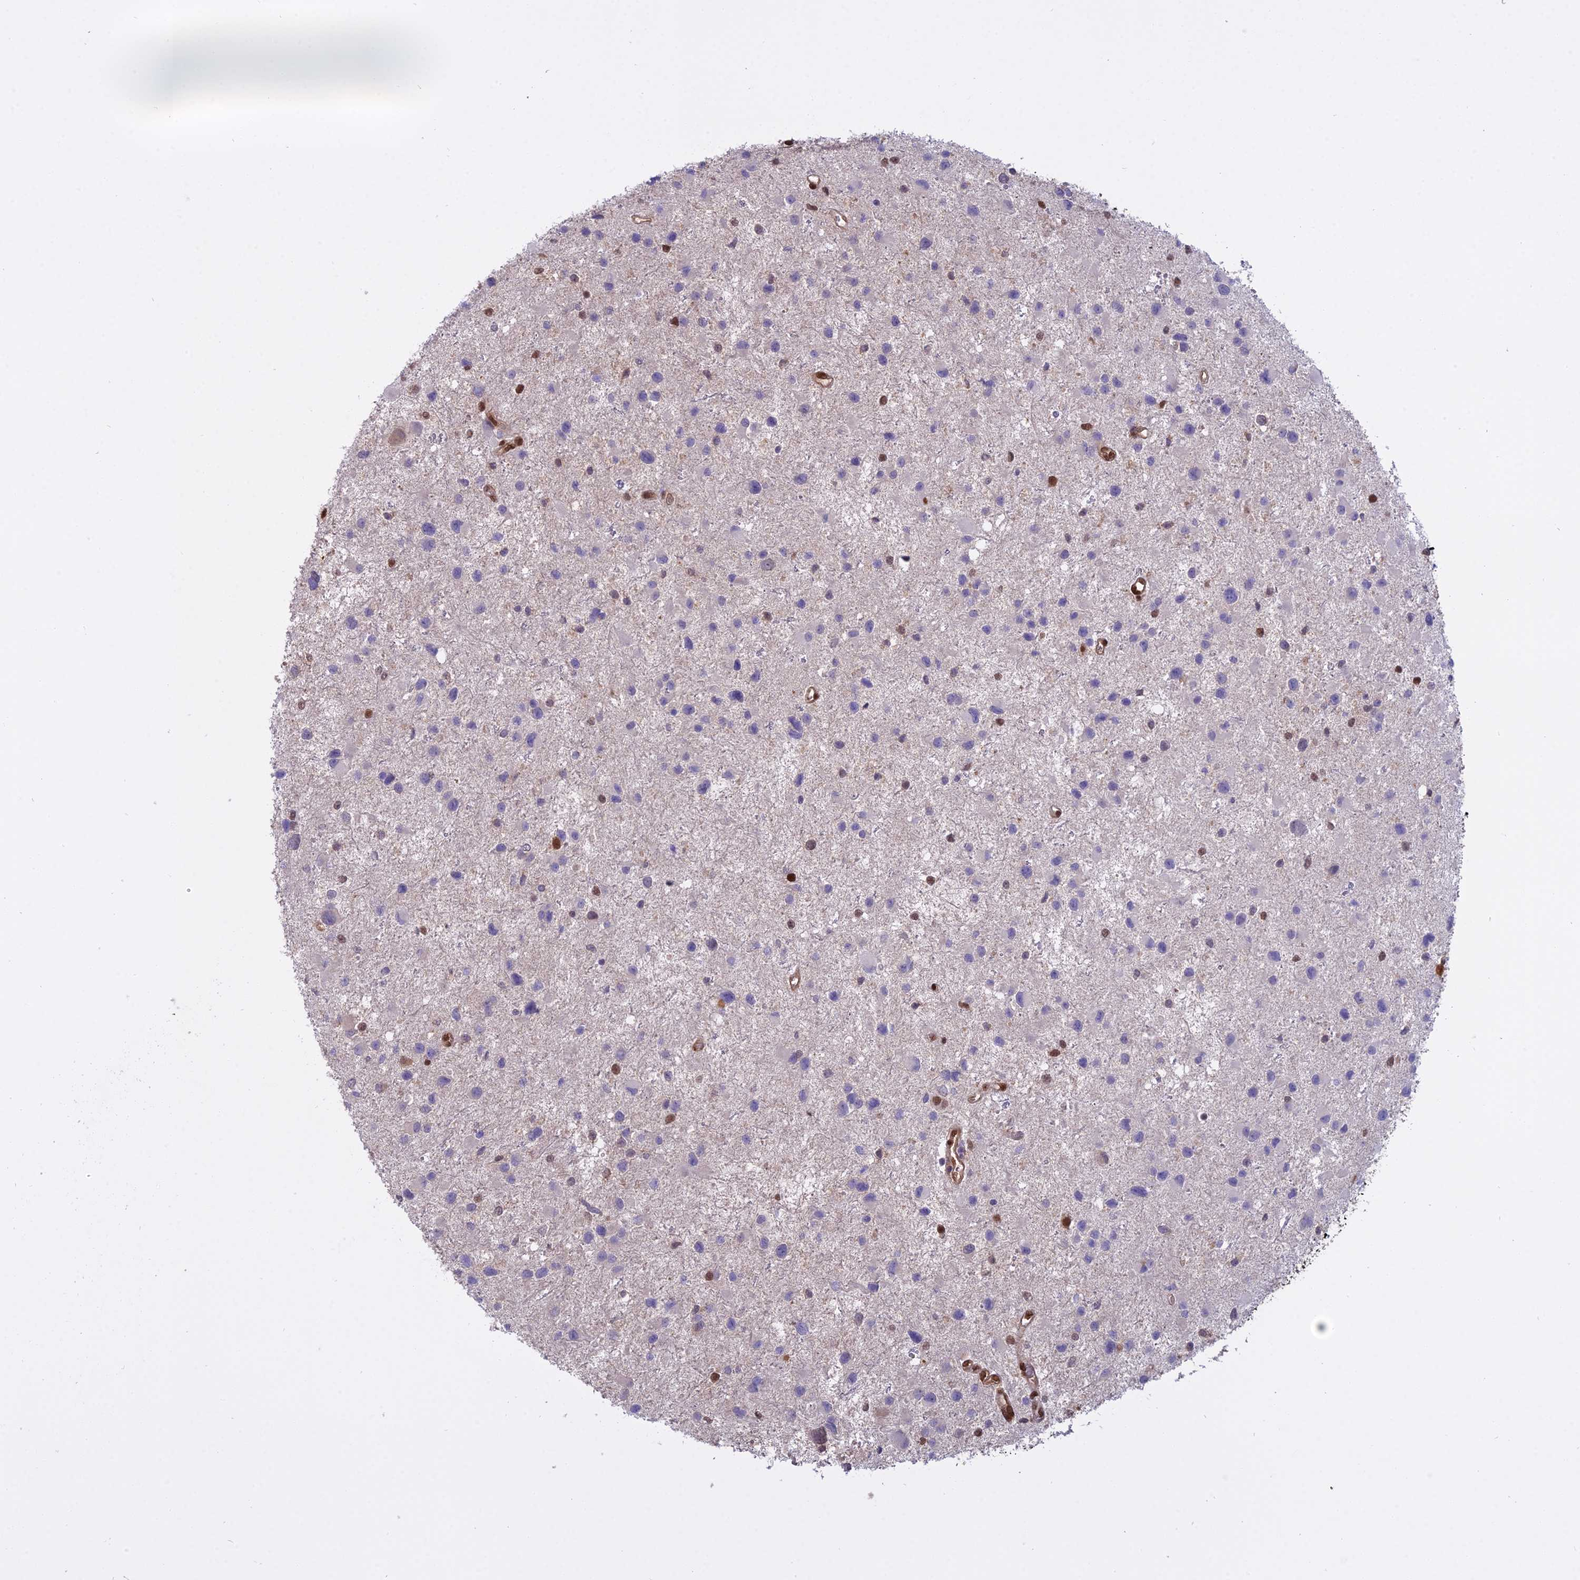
{"staining": {"intensity": "negative", "quantity": "none", "location": "none"}, "tissue": "glioma", "cell_type": "Tumor cells", "image_type": "cancer", "snomed": [{"axis": "morphology", "description": "Glioma, malignant, Low grade"}, {"axis": "topography", "description": "Brain"}], "caption": "Immunohistochemical staining of human glioma reveals no significant positivity in tumor cells.", "gene": "NPEPL1", "patient": {"sex": "female", "age": 32}}